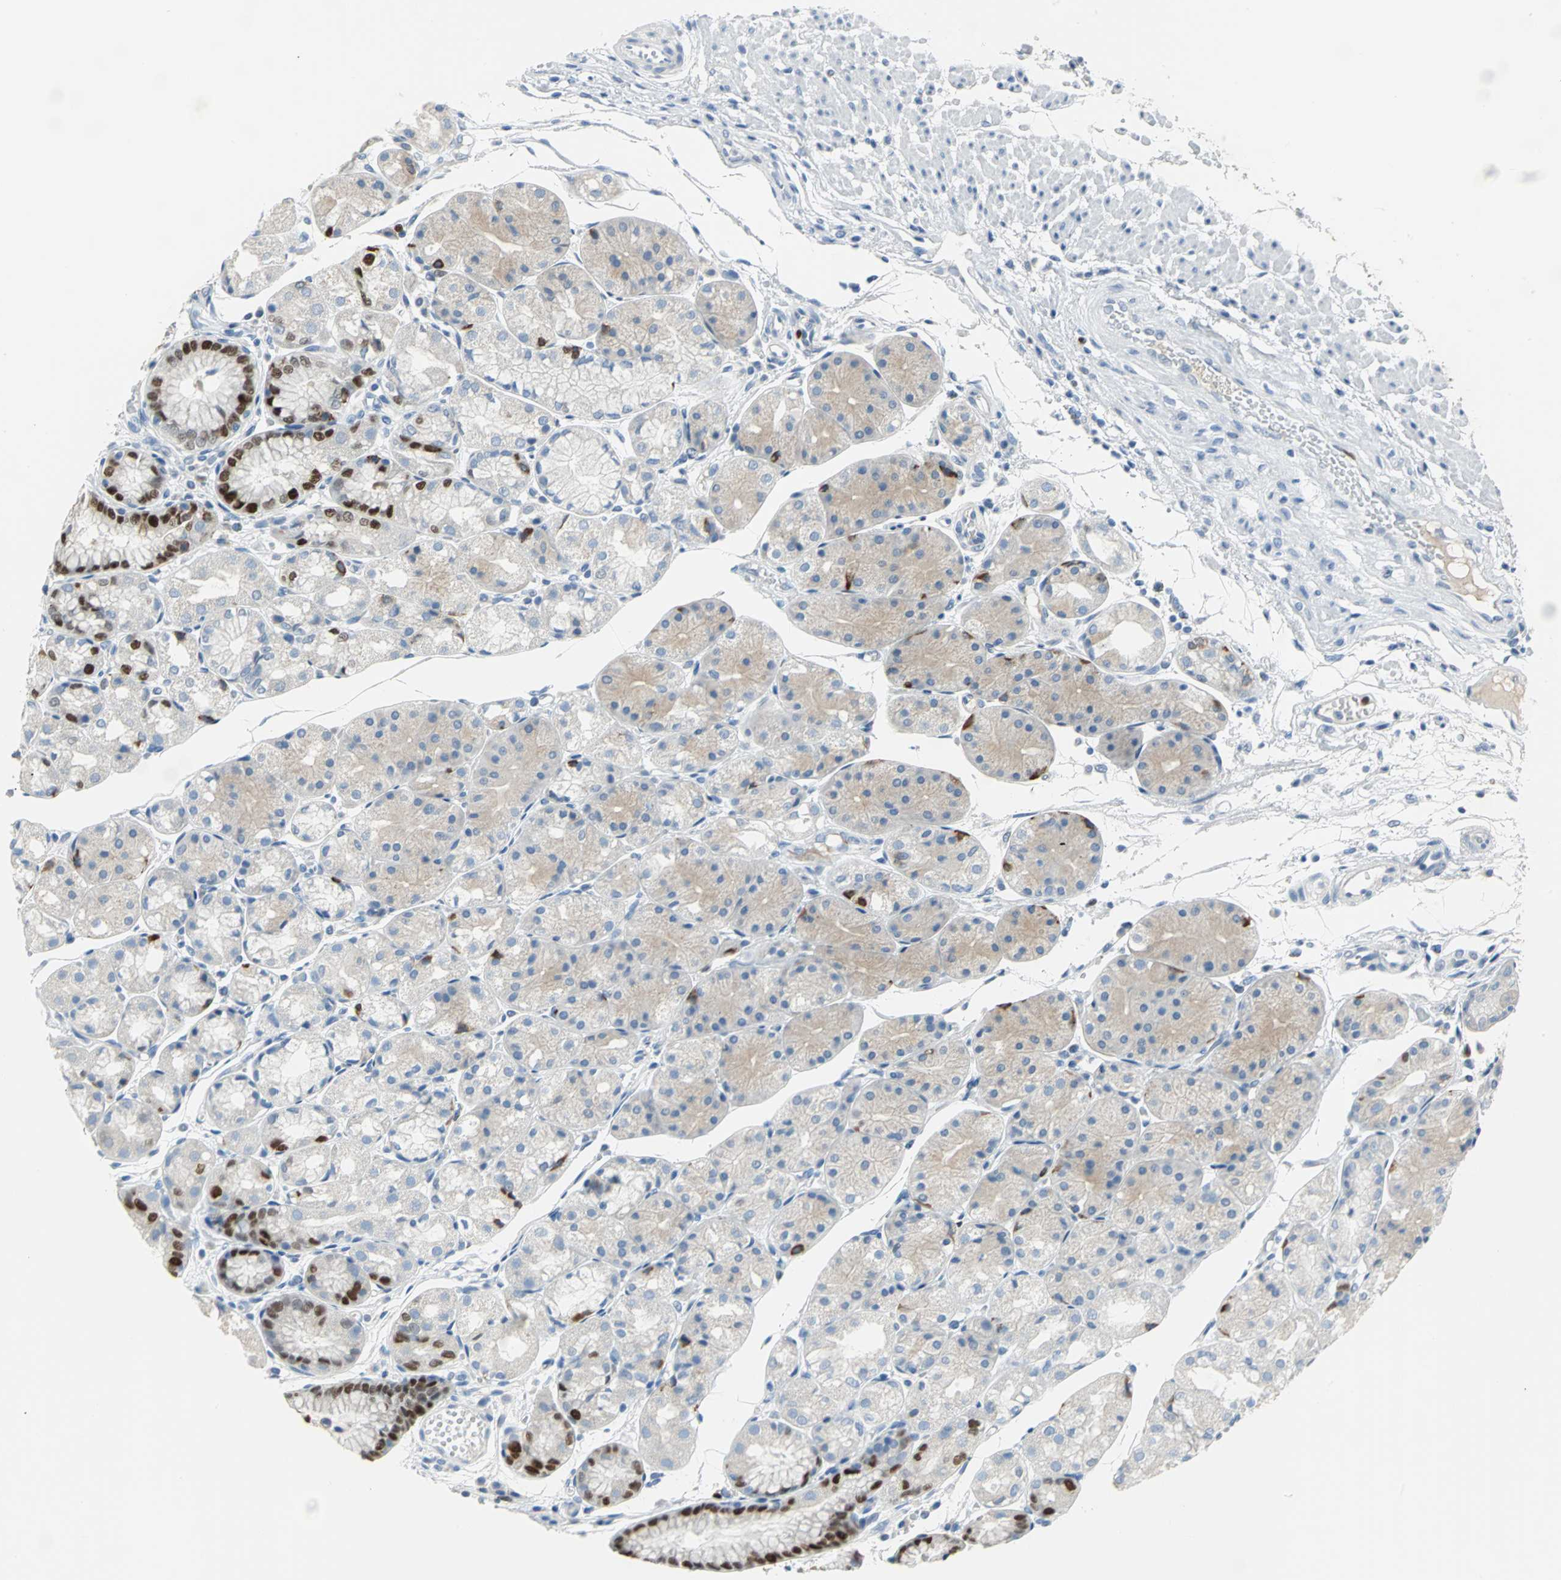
{"staining": {"intensity": "strong", "quantity": "25%-75%", "location": "cytoplasmic/membranous,nuclear"}, "tissue": "stomach", "cell_type": "Glandular cells", "image_type": "normal", "snomed": [{"axis": "morphology", "description": "Normal tissue, NOS"}, {"axis": "topography", "description": "Stomach, upper"}], "caption": "Immunohistochemical staining of normal human stomach exhibits 25%-75% levels of strong cytoplasmic/membranous,nuclear protein staining in approximately 25%-75% of glandular cells. Immunohistochemistry stains the protein in brown and the nuclei are stained blue.", "gene": "MCM4", "patient": {"sex": "male", "age": 72}}